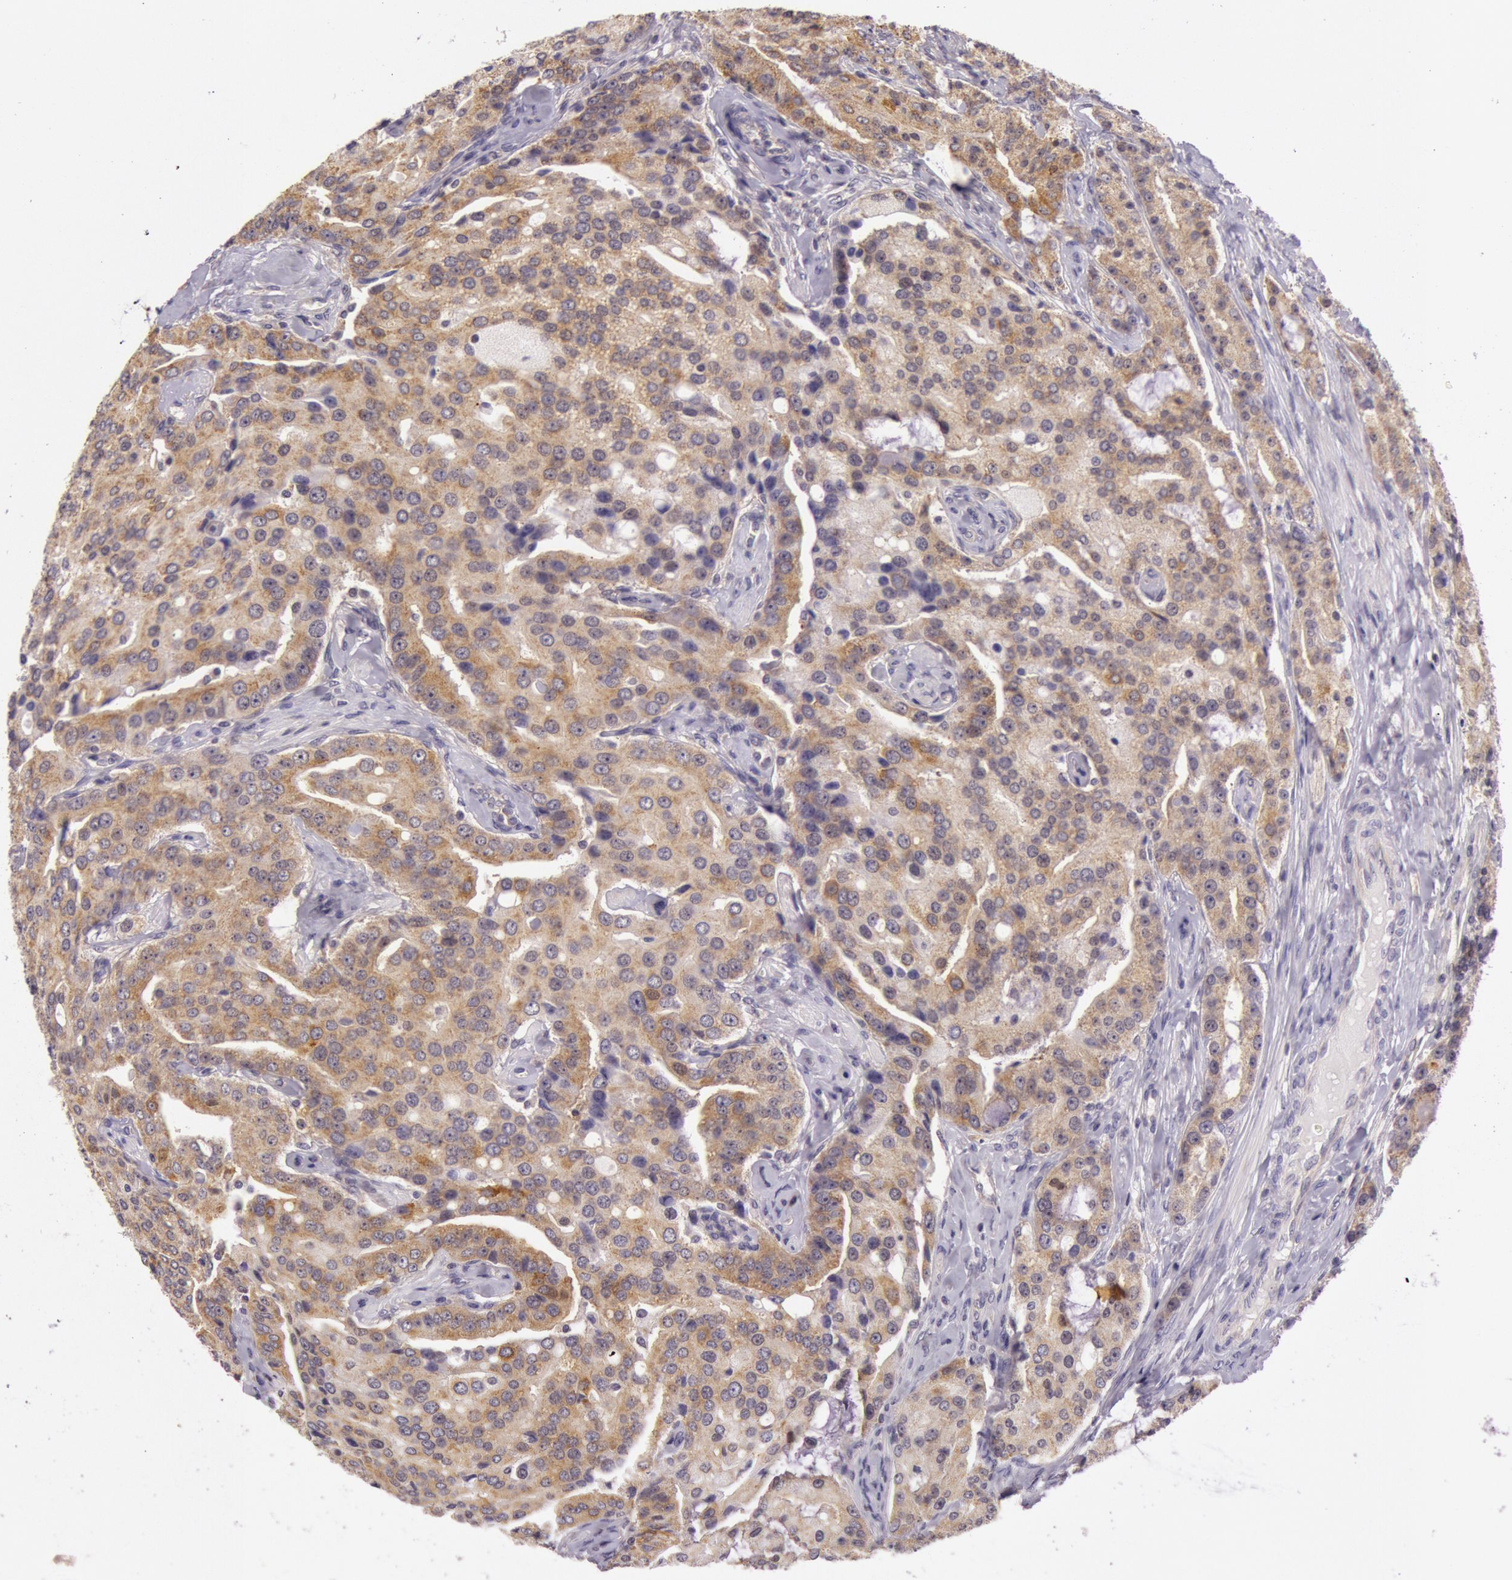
{"staining": {"intensity": "moderate", "quantity": ">75%", "location": "cytoplasmic/membranous,nuclear"}, "tissue": "prostate cancer", "cell_type": "Tumor cells", "image_type": "cancer", "snomed": [{"axis": "morphology", "description": "Adenocarcinoma, Medium grade"}, {"axis": "topography", "description": "Prostate"}], "caption": "Medium-grade adenocarcinoma (prostate) stained with immunohistochemistry (IHC) exhibits moderate cytoplasmic/membranous and nuclear staining in approximately >75% of tumor cells.", "gene": "CDK16", "patient": {"sex": "male", "age": 72}}